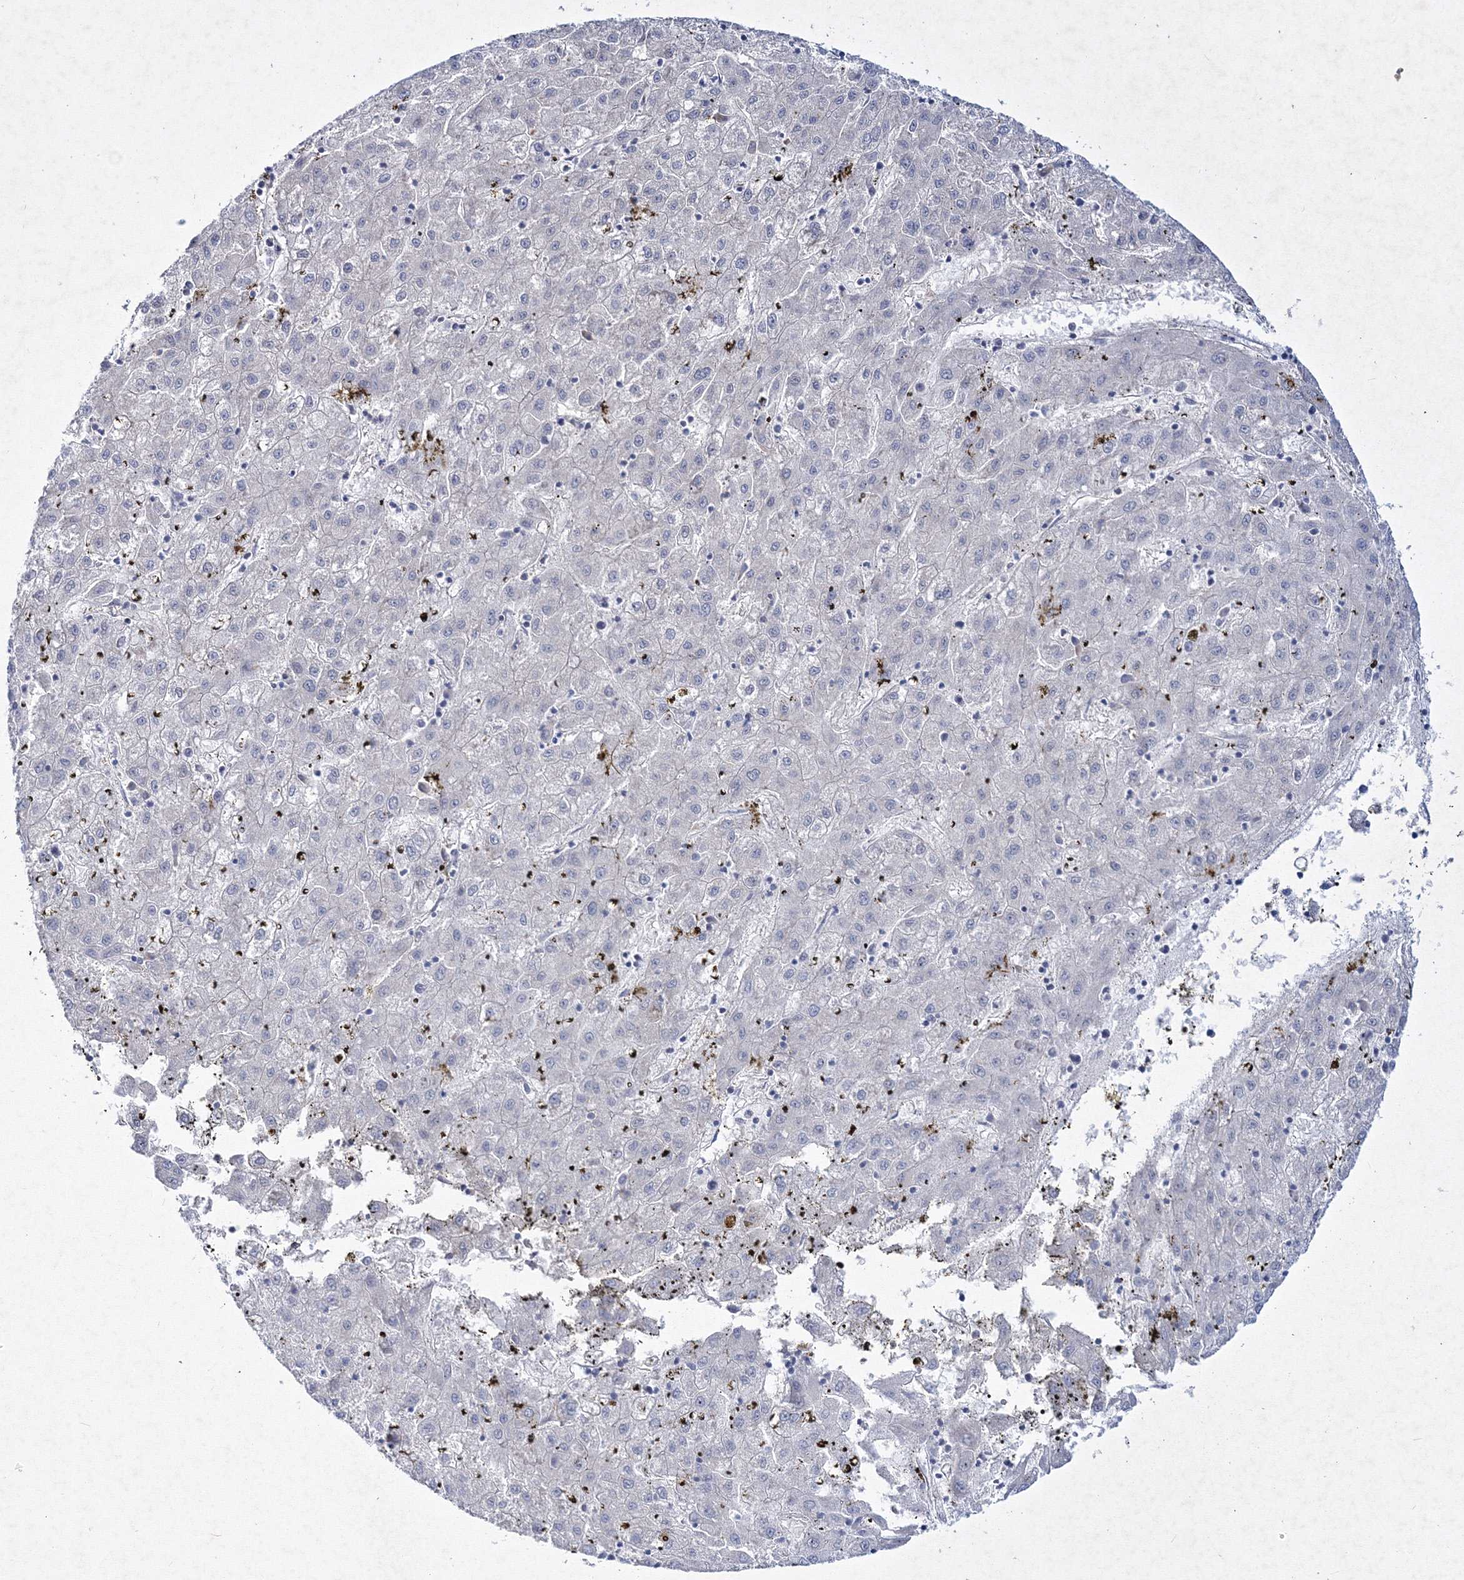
{"staining": {"intensity": "negative", "quantity": "none", "location": "none"}, "tissue": "liver cancer", "cell_type": "Tumor cells", "image_type": "cancer", "snomed": [{"axis": "morphology", "description": "Carcinoma, Hepatocellular, NOS"}, {"axis": "topography", "description": "Liver"}], "caption": "A micrograph of liver cancer (hepatocellular carcinoma) stained for a protein displays no brown staining in tumor cells.", "gene": "IPMK", "patient": {"sex": "male", "age": 72}}